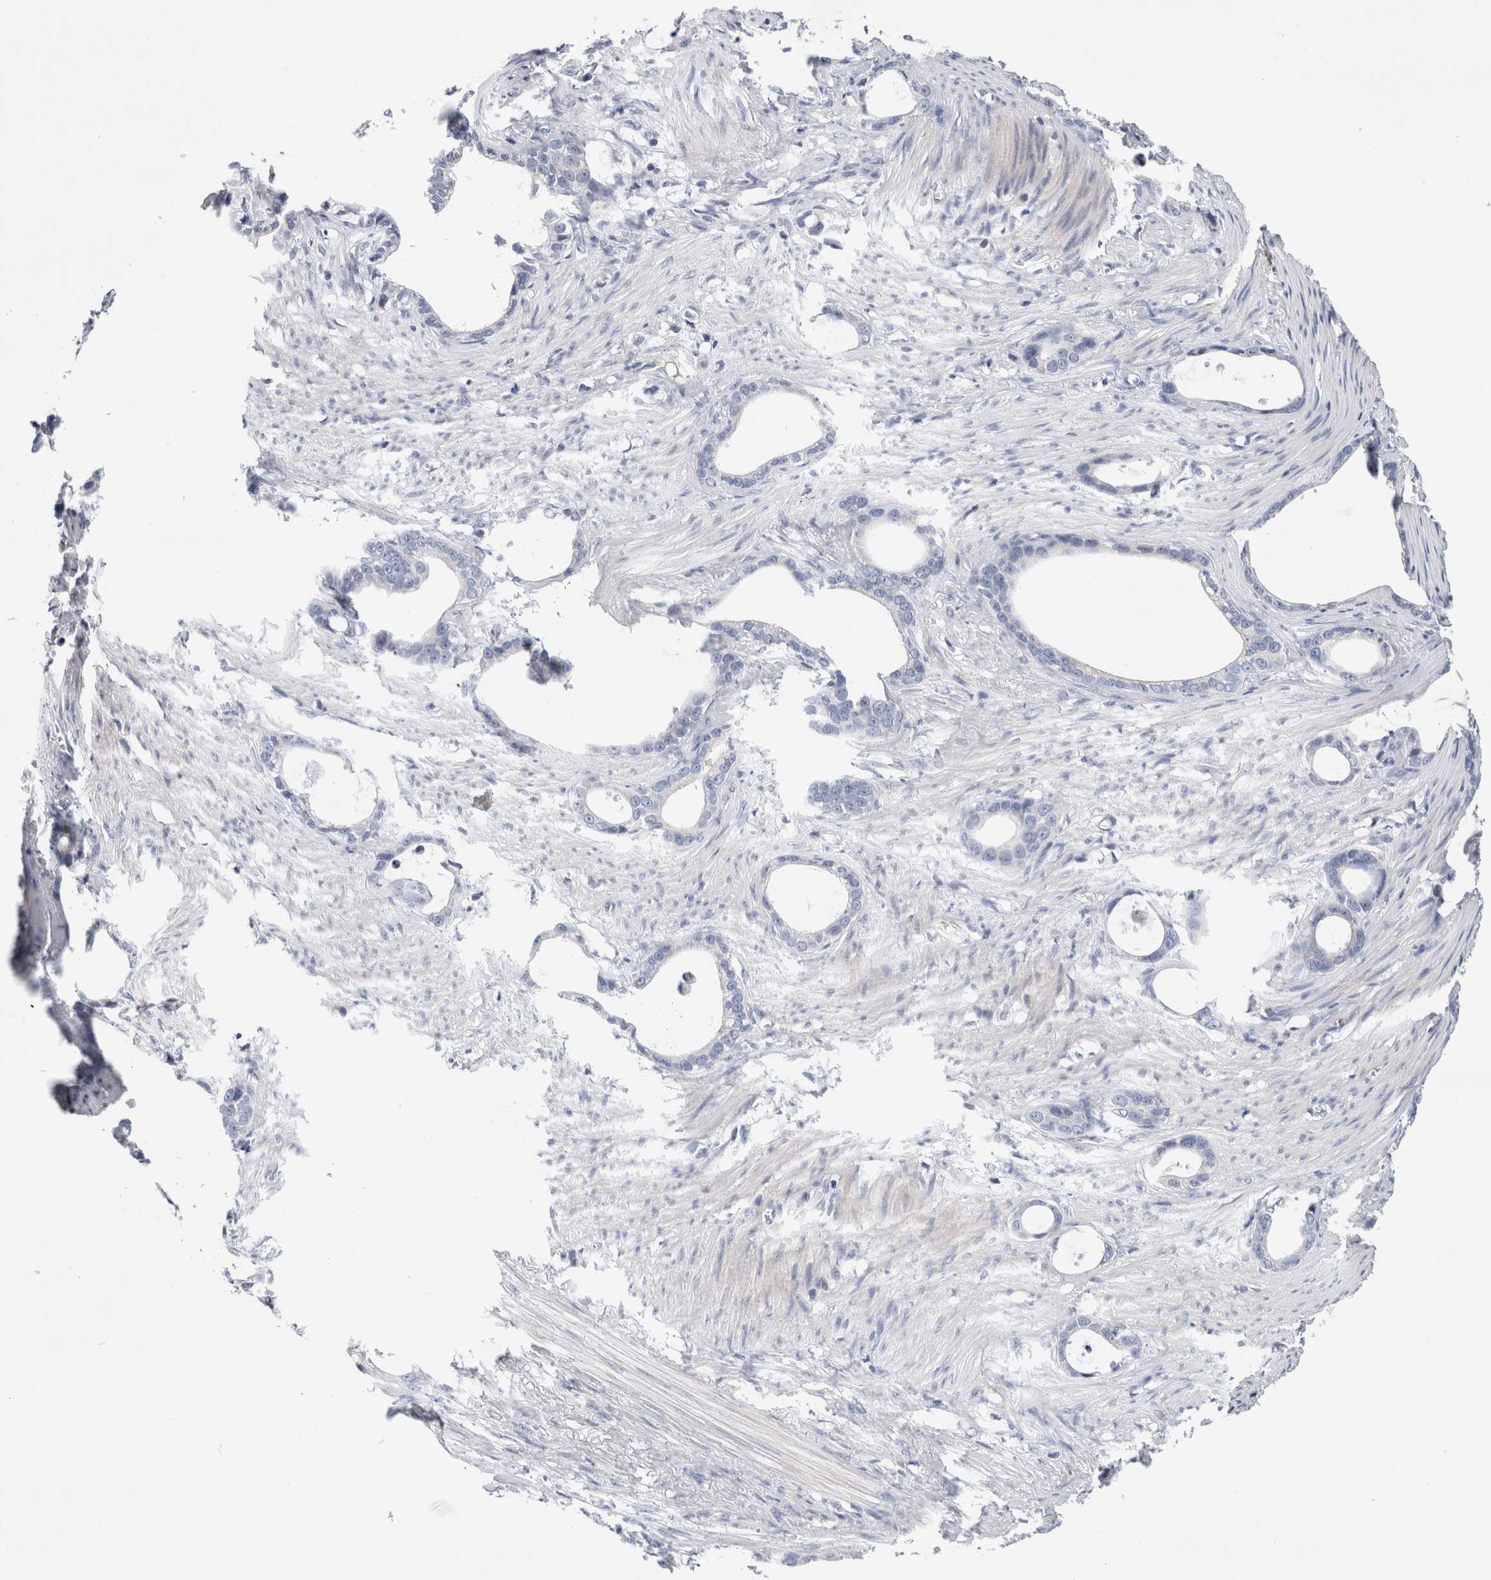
{"staining": {"intensity": "negative", "quantity": "none", "location": "none"}, "tissue": "stomach cancer", "cell_type": "Tumor cells", "image_type": "cancer", "snomed": [{"axis": "morphology", "description": "Adenocarcinoma, NOS"}, {"axis": "topography", "description": "Stomach"}], "caption": "An image of stomach cancer (adenocarcinoma) stained for a protein displays no brown staining in tumor cells.", "gene": "ECHDC2", "patient": {"sex": "female", "age": 75}}